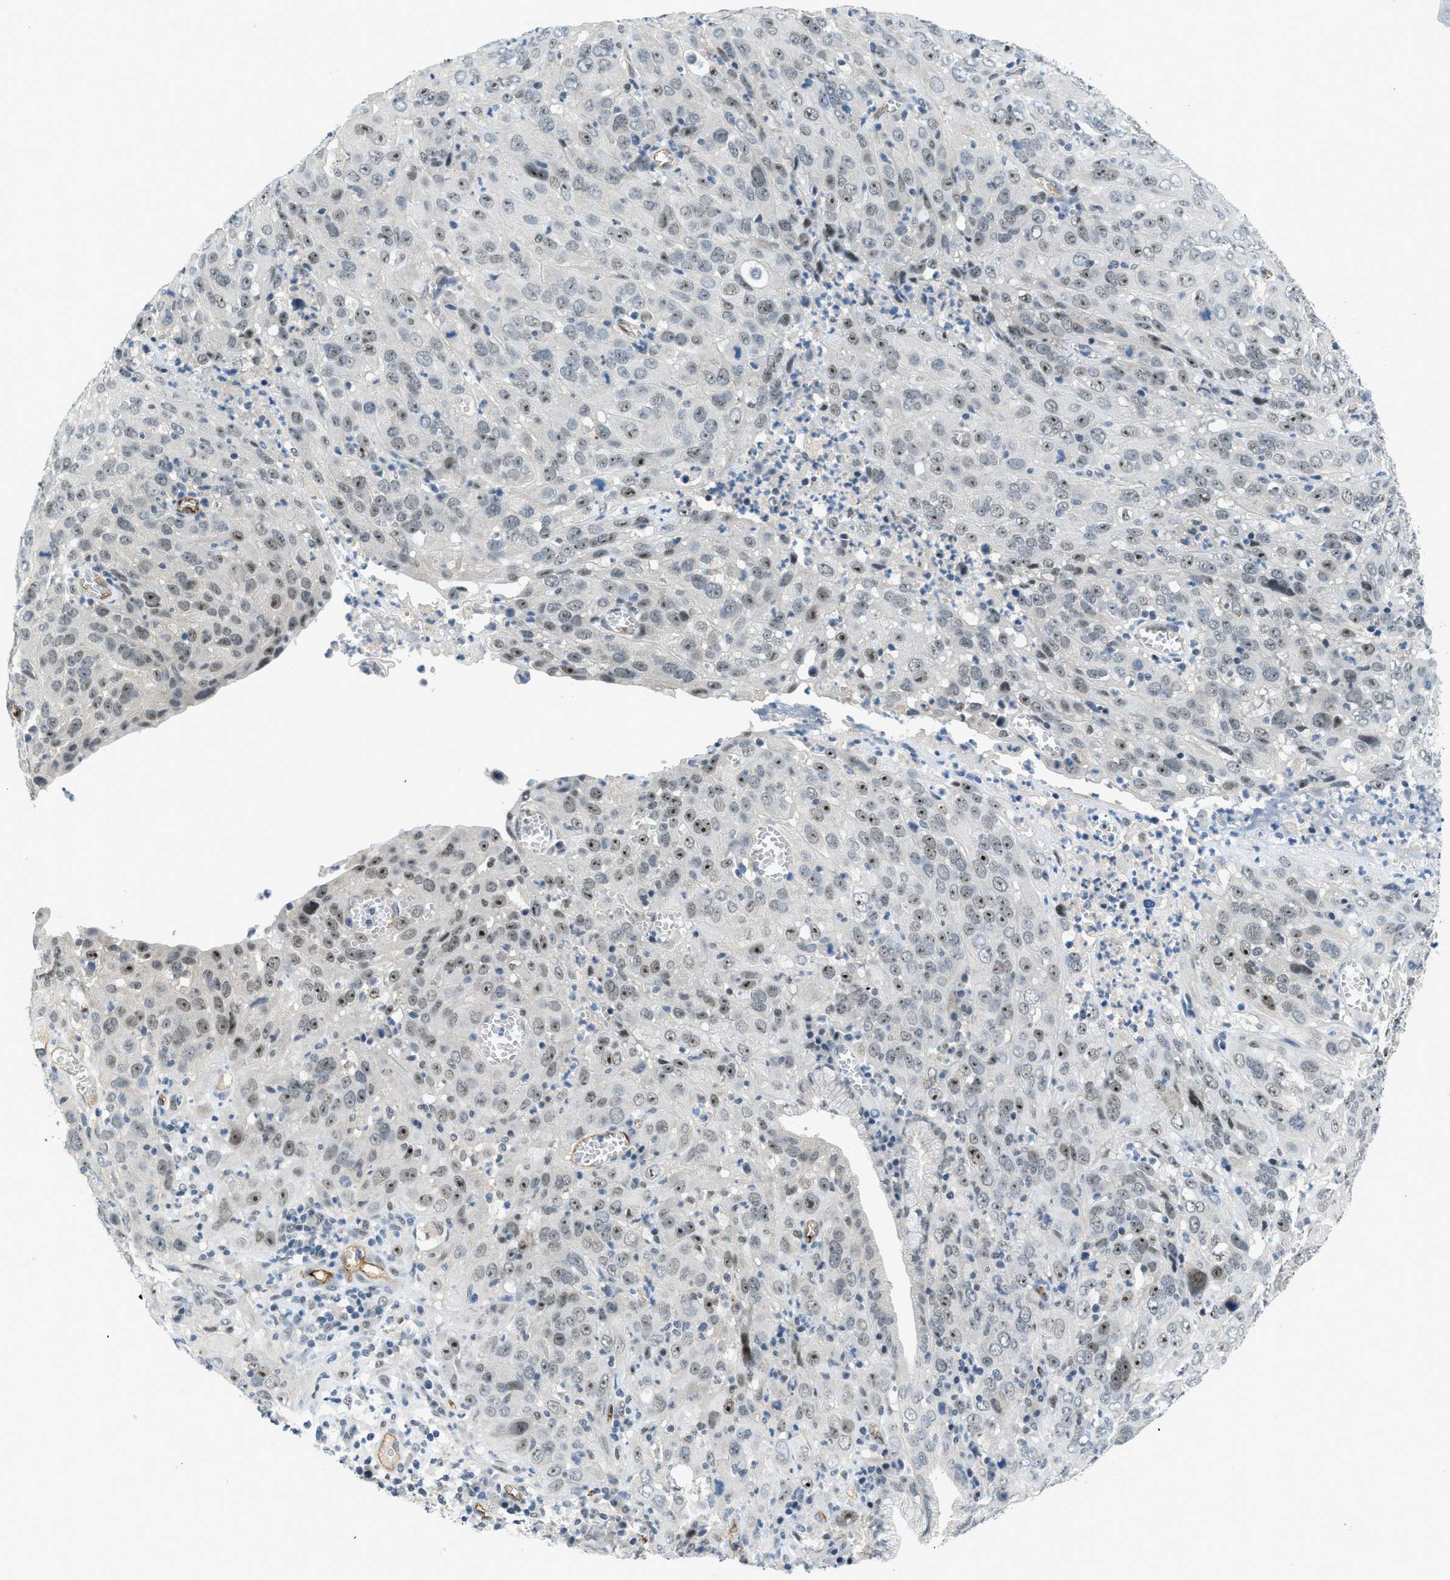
{"staining": {"intensity": "weak", "quantity": "25%-75%", "location": "nuclear"}, "tissue": "cervical cancer", "cell_type": "Tumor cells", "image_type": "cancer", "snomed": [{"axis": "morphology", "description": "Squamous cell carcinoma, NOS"}, {"axis": "topography", "description": "Cervix"}], "caption": "About 25%-75% of tumor cells in human cervical cancer show weak nuclear protein staining as visualized by brown immunohistochemical staining.", "gene": "SLCO2A1", "patient": {"sex": "female", "age": 32}}